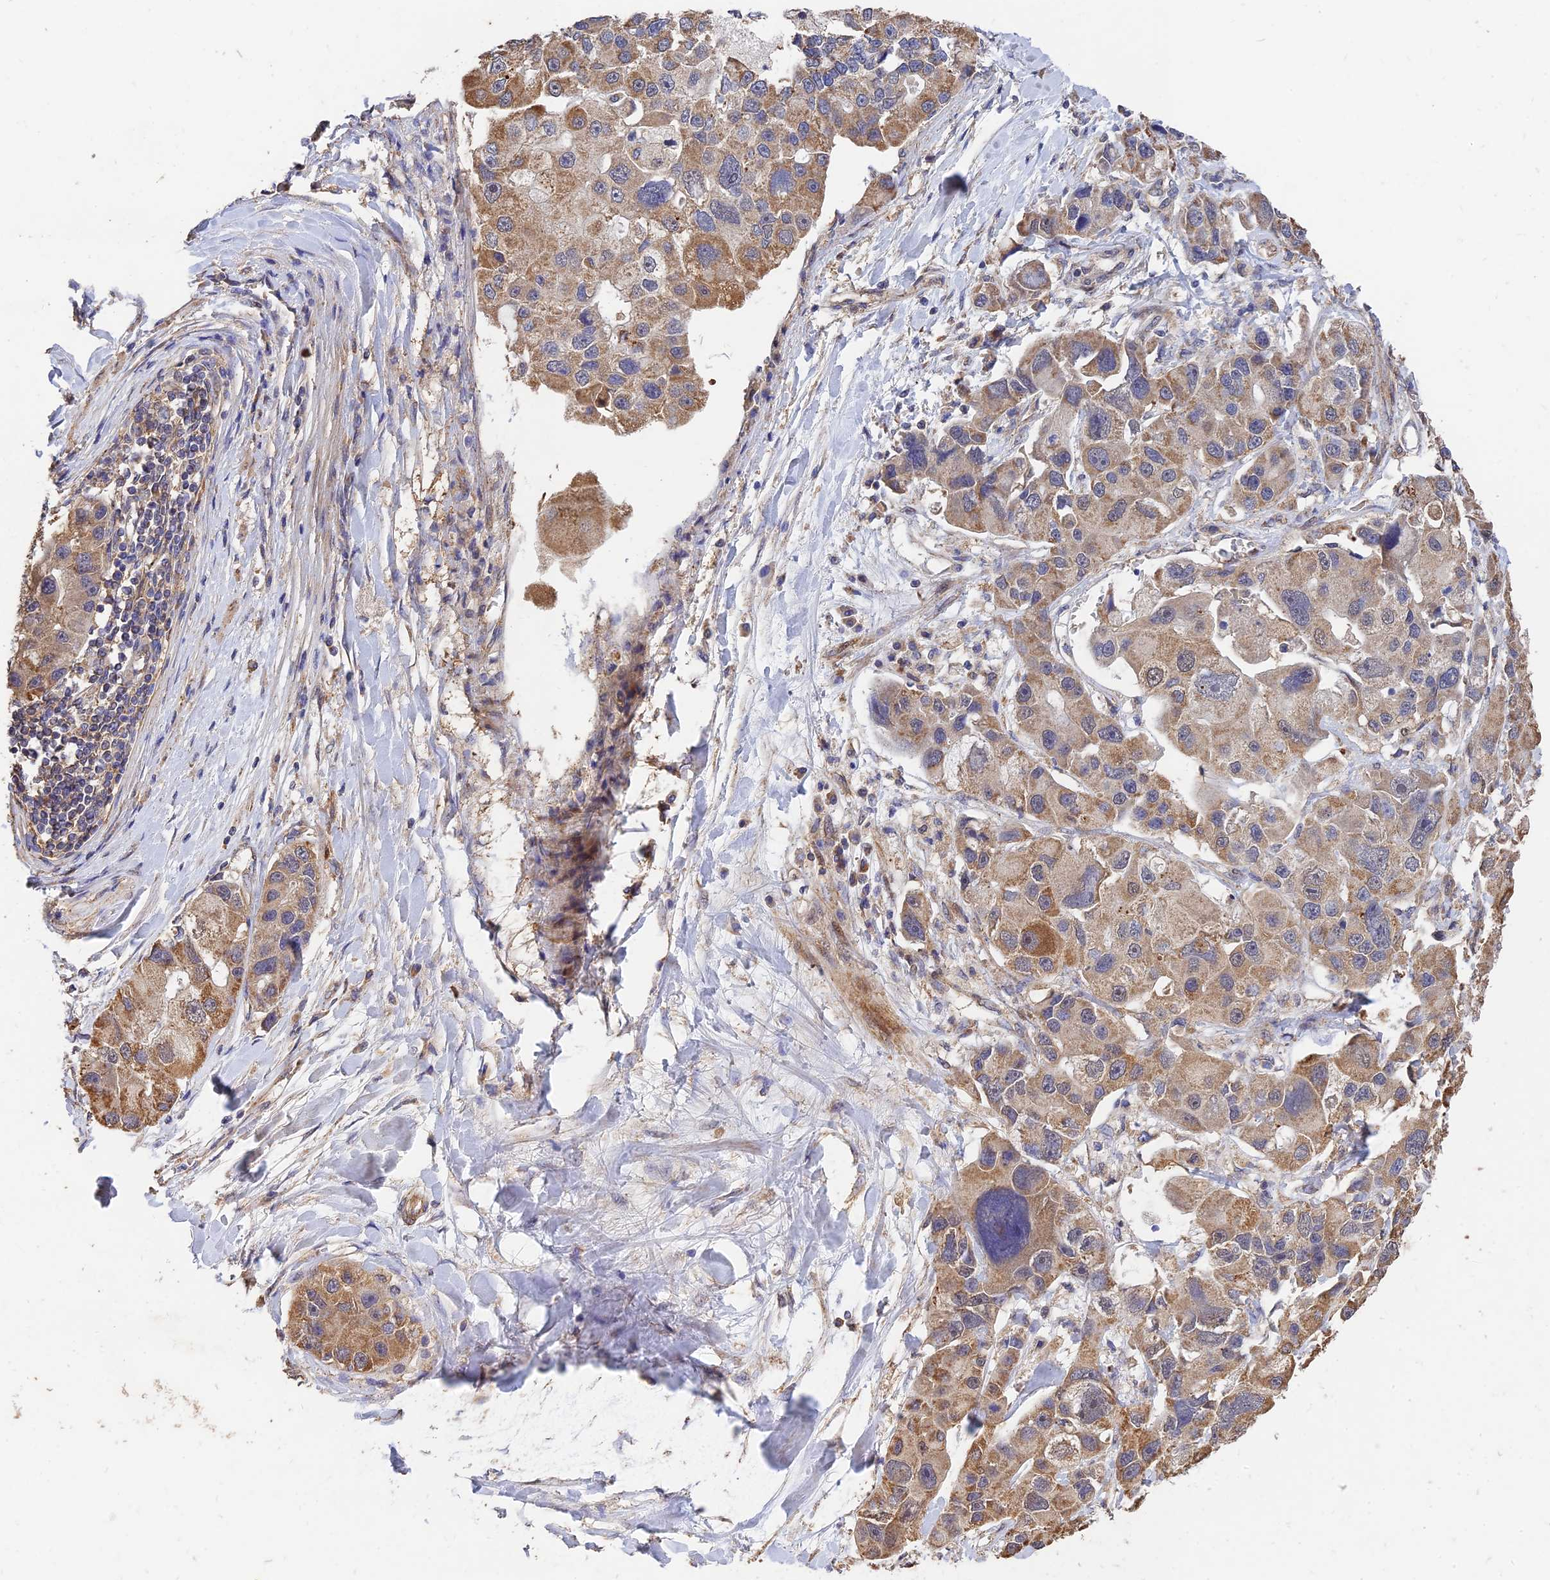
{"staining": {"intensity": "moderate", "quantity": "25%-75%", "location": "cytoplasmic/membranous"}, "tissue": "lung cancer", "cell_type": "Tumor cells", "image_type": "cancer", "snomed": [{"axis": "morphology", "description": "Adenocarcinoma, NOS"}, {"axis": "topography", "description": "Lung"}], "caption": "IHC (DAB (3,3'-diaminobenzidine)) staining of human lung cancer shows moderate cytoplasmic/membranous protein staining in approximately 25%-75% of tumor cells.", "gene": "SLC38A11", "patient": {"sex": "female", "age": 54}}